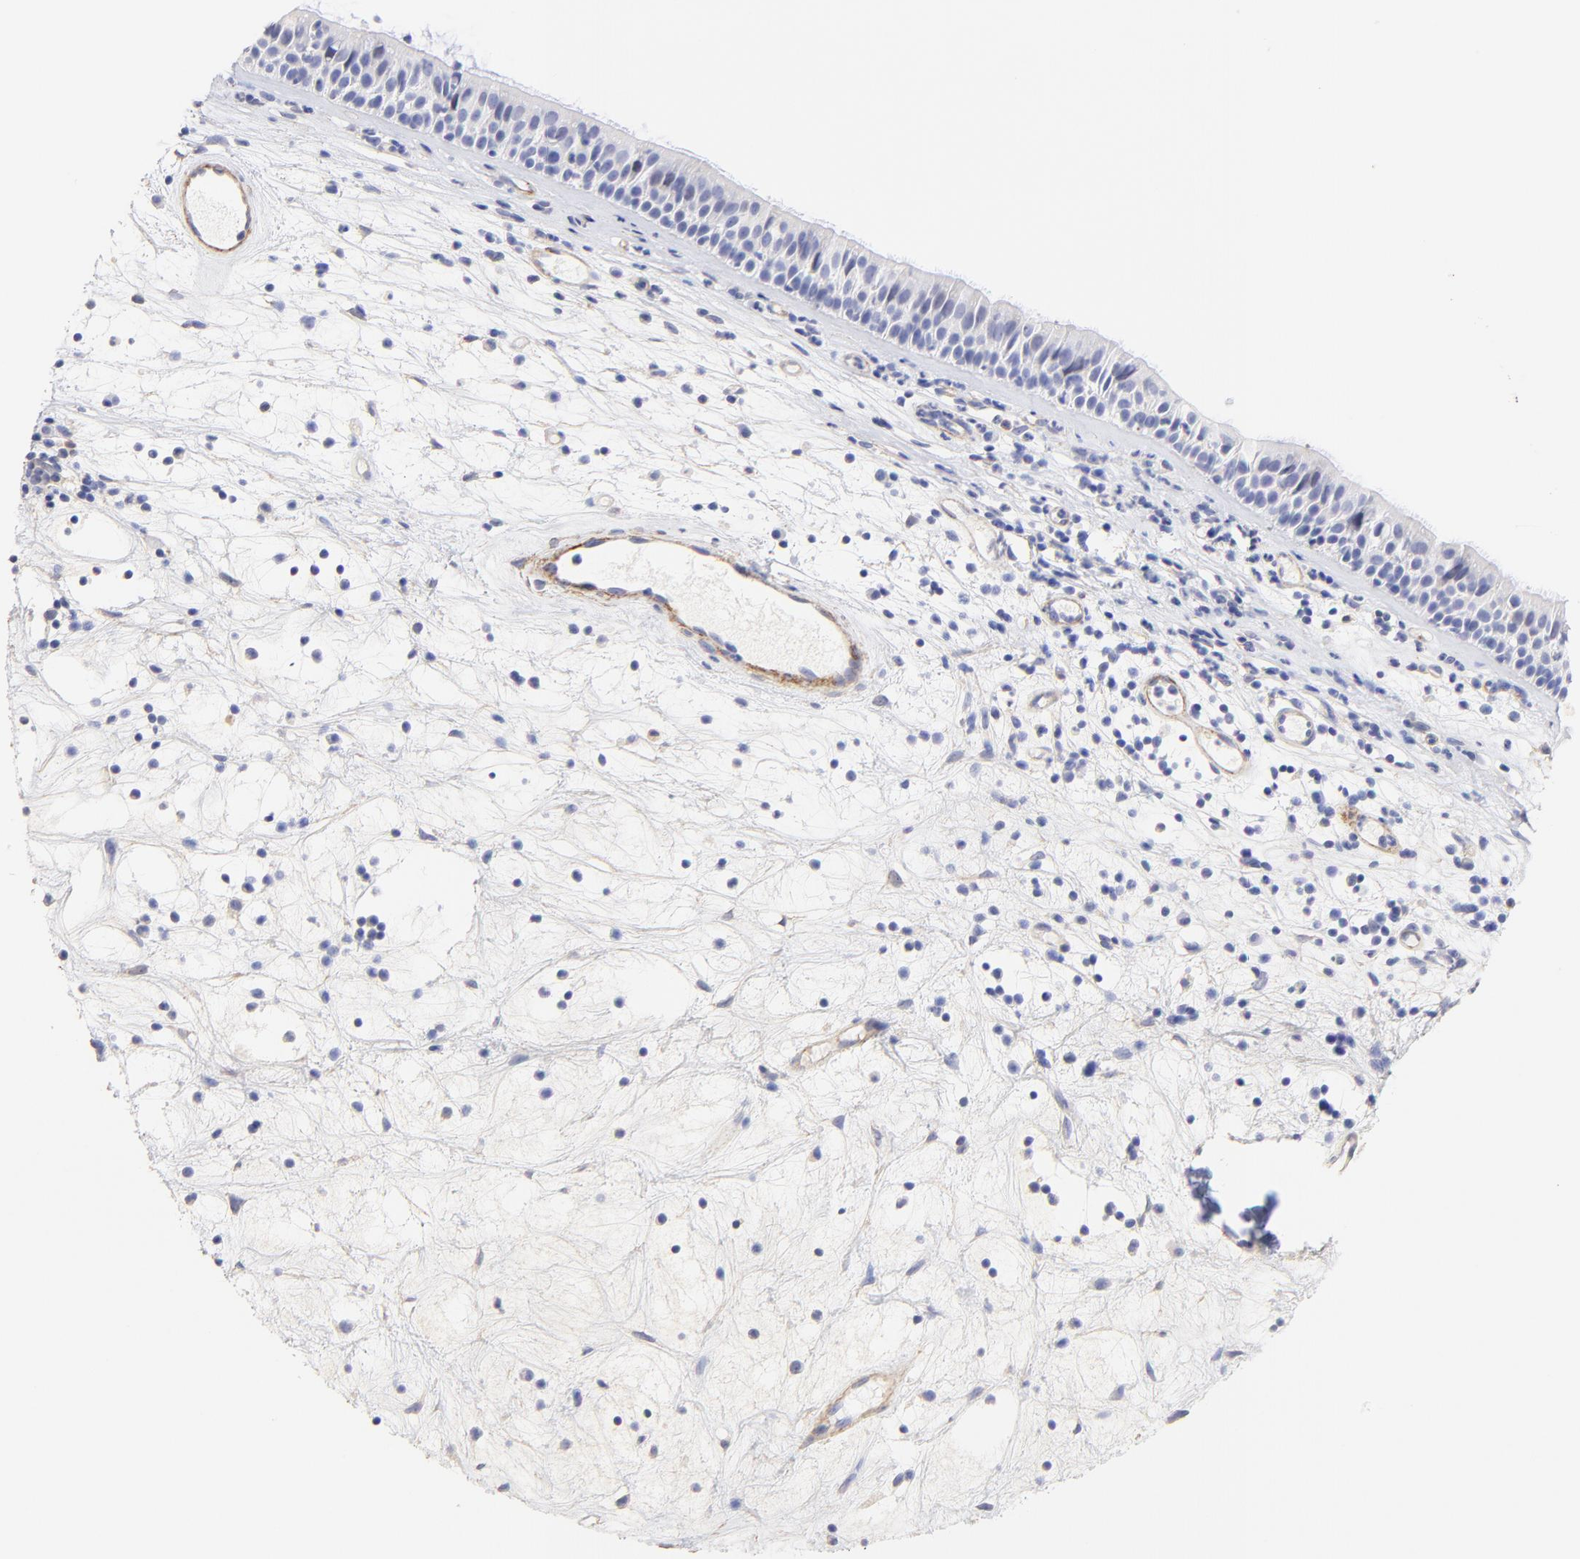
{"staining": {"intensity": "negative", "quantity": "none", "location": "none"}, "tissue": "nasopharynx", "cell_type": "Respiratory epithelial cells", "image_type": "normal", "snomed": [{"axis": "morphology", "description": "Normal tissue, NOS"}, {"axis": "topography", "description": "Nasopharynx"}], "caption": "Immunohistochemistry (IHC) image of benign nasopharynx: nasopharynx stained with DAB reveals no significant protein staining in respiratory epithelial cells.", "gene": "ACTRT1", "patient": {"sex": "female", "age": 78}}